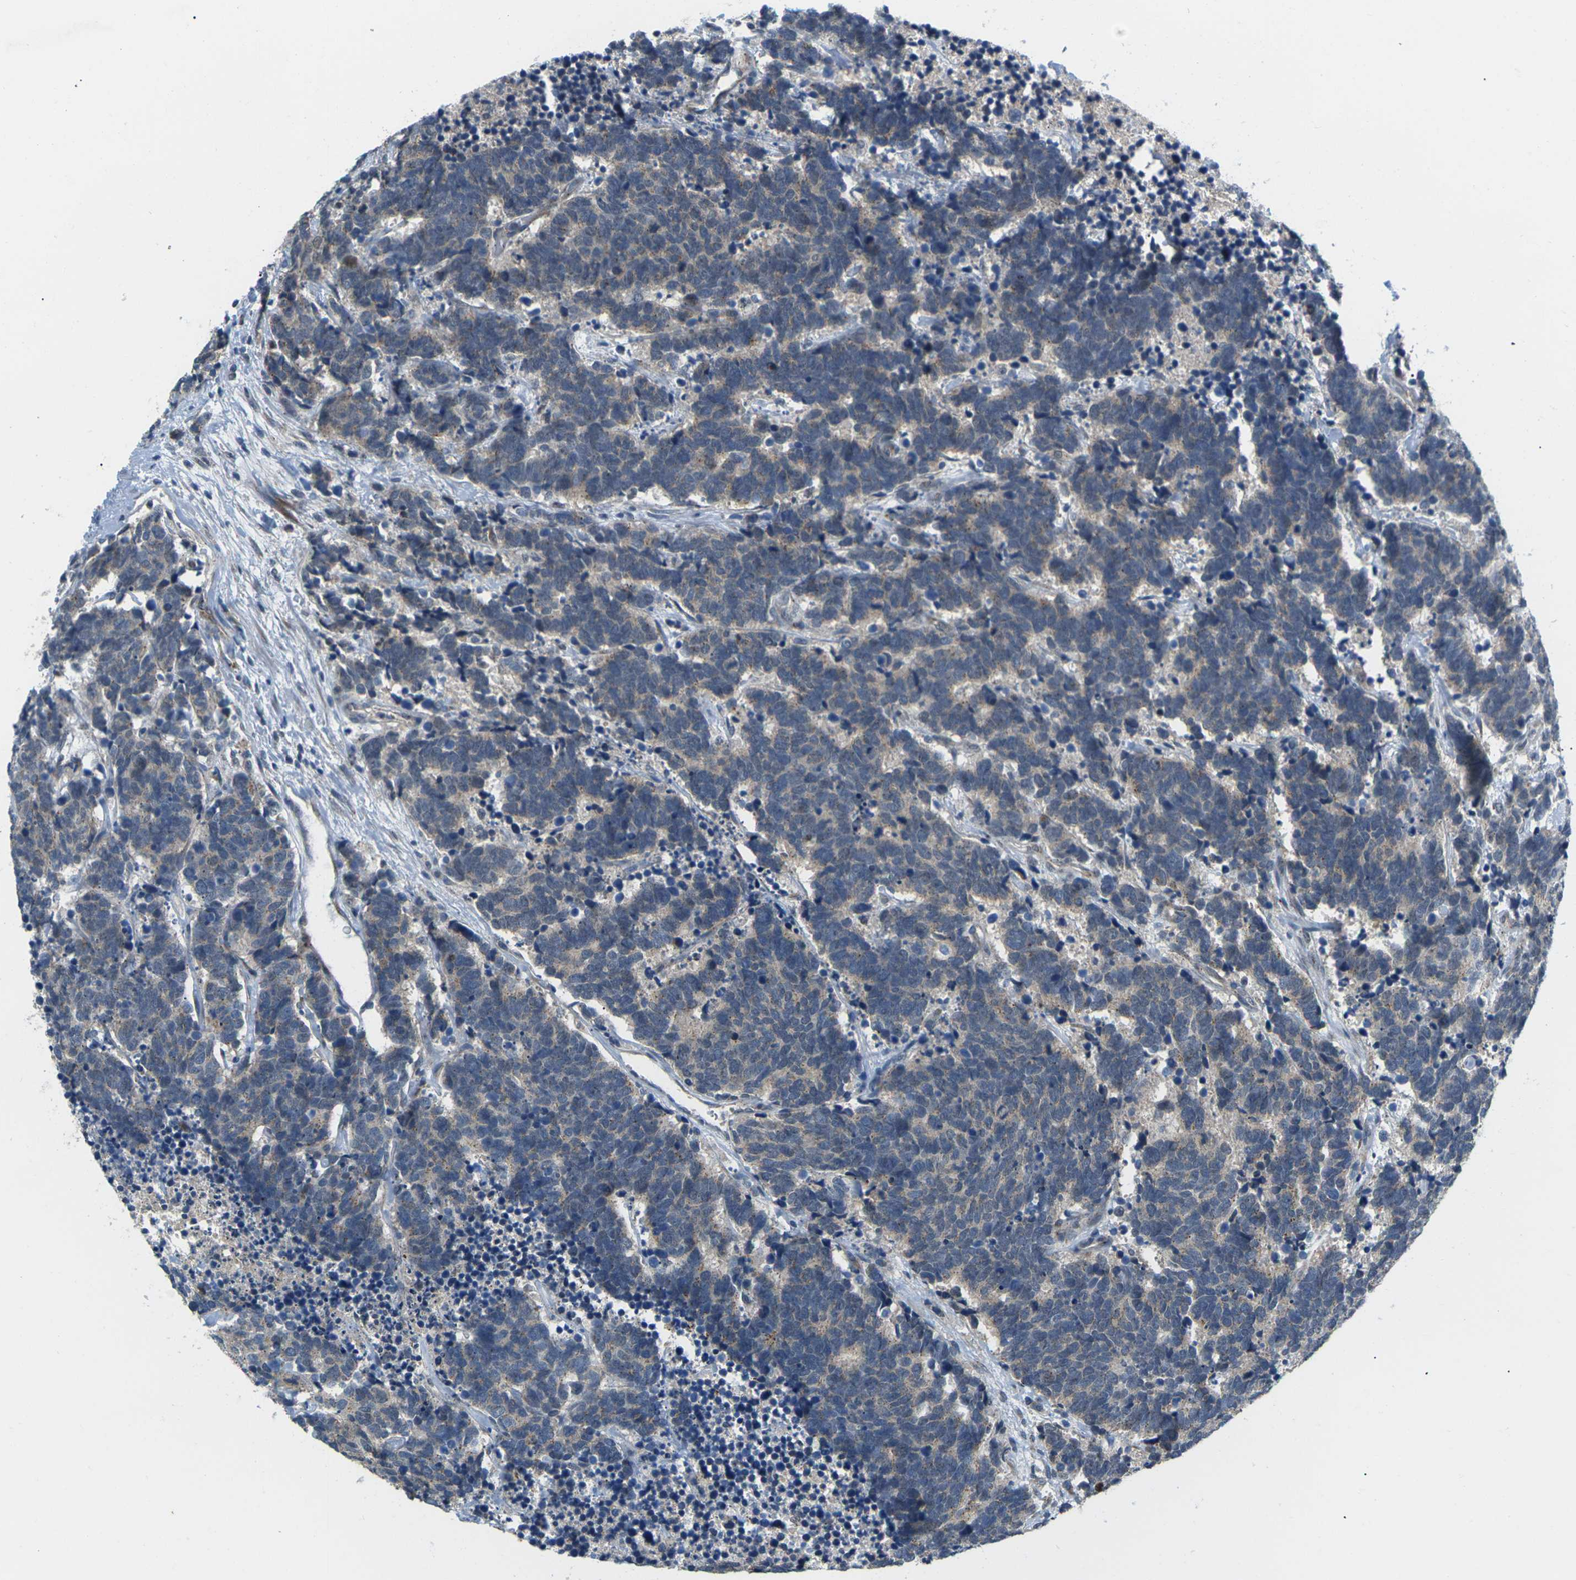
{"staining": {"intensity": "weak", "quantity": "<25%", "location": "cytoplasmic/membranous"}, "tissue": "carcinoid", "cell_type": "Tumor cells", "image_type": "cancer", "snomed": [{"axis": "morphology", "description": "Carcinoma, NOS"}, {"axis": "morphology", "description": "Carcinoid, malignant, NOS"}, {"axis": "topography", "description": "Urinary bladder"}], "caption": "The photomicrograph demonstrates no staining of tumor cells in carcinoid. (Brightfield microscopy of DAB (3,3'-diaminobenzidine) immunohistochemistry at high magnification).", "gene": "ERBB4", "patient": {"sex": "male", "age": 57}}